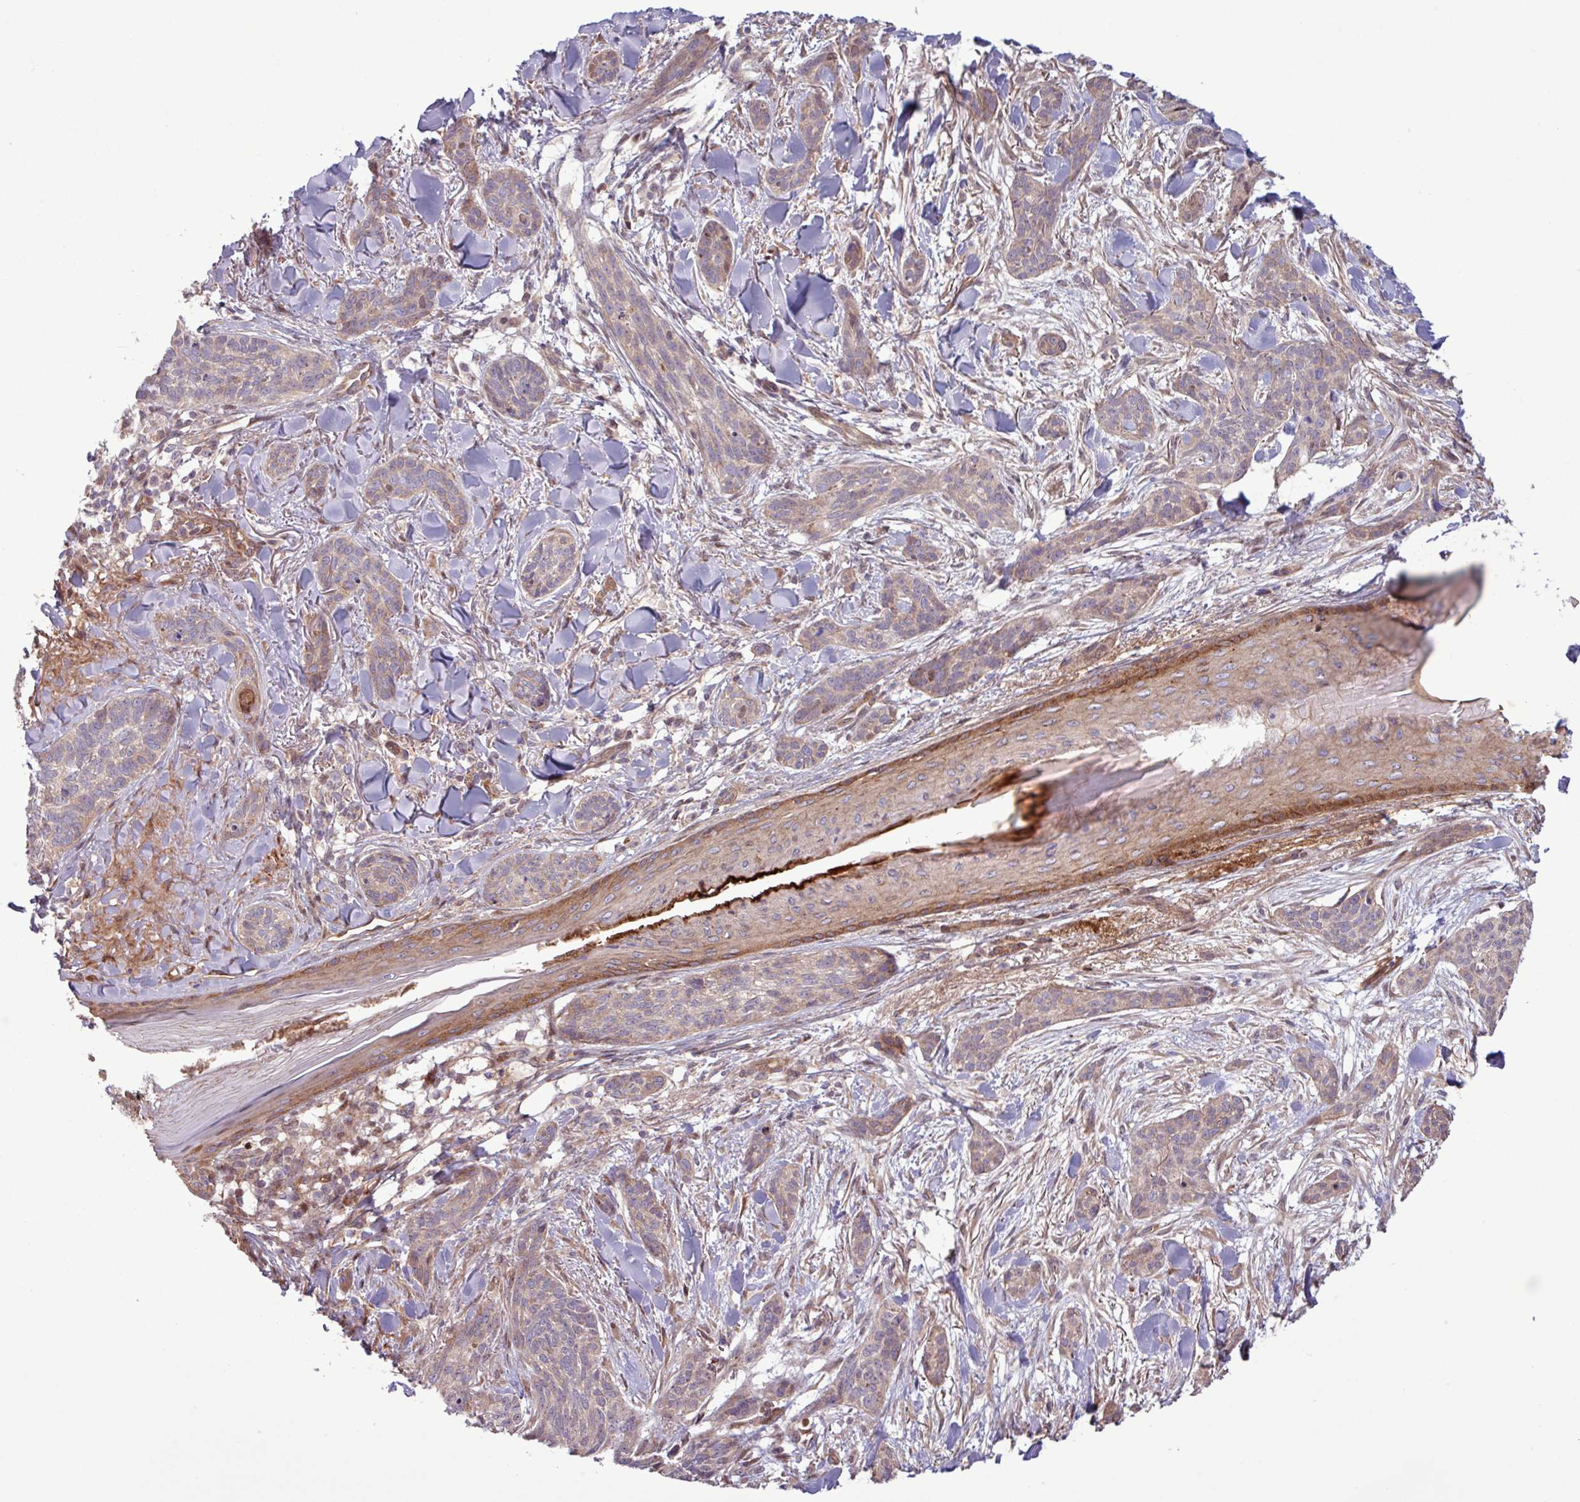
{"staining": {"intensity": "weak", "quantity": "25%-75%", "location": "cytoplasmic/membranous"}, "tissue": "skin cancer", "cell_type": "Tumor cells", "image_type": "cancer", "snomed": [{"axis": "morphology", "description": "Basal cell carcinoma"}, {"axis": "topography", "description": "Skin"}], "caption": "Tumor cells reveal low levels of weak cytoplasmic/membranous expression in about 25%-75% of cells in human basal cell carcinoma (skin). The staining was performed using DAB to visualize the protein expression in brown, while the nuclei were stained in blue with hematoxylin (Magnification: 20x).", "gene": "PDPR", "patient": {"sex": "male", "age": 52}}